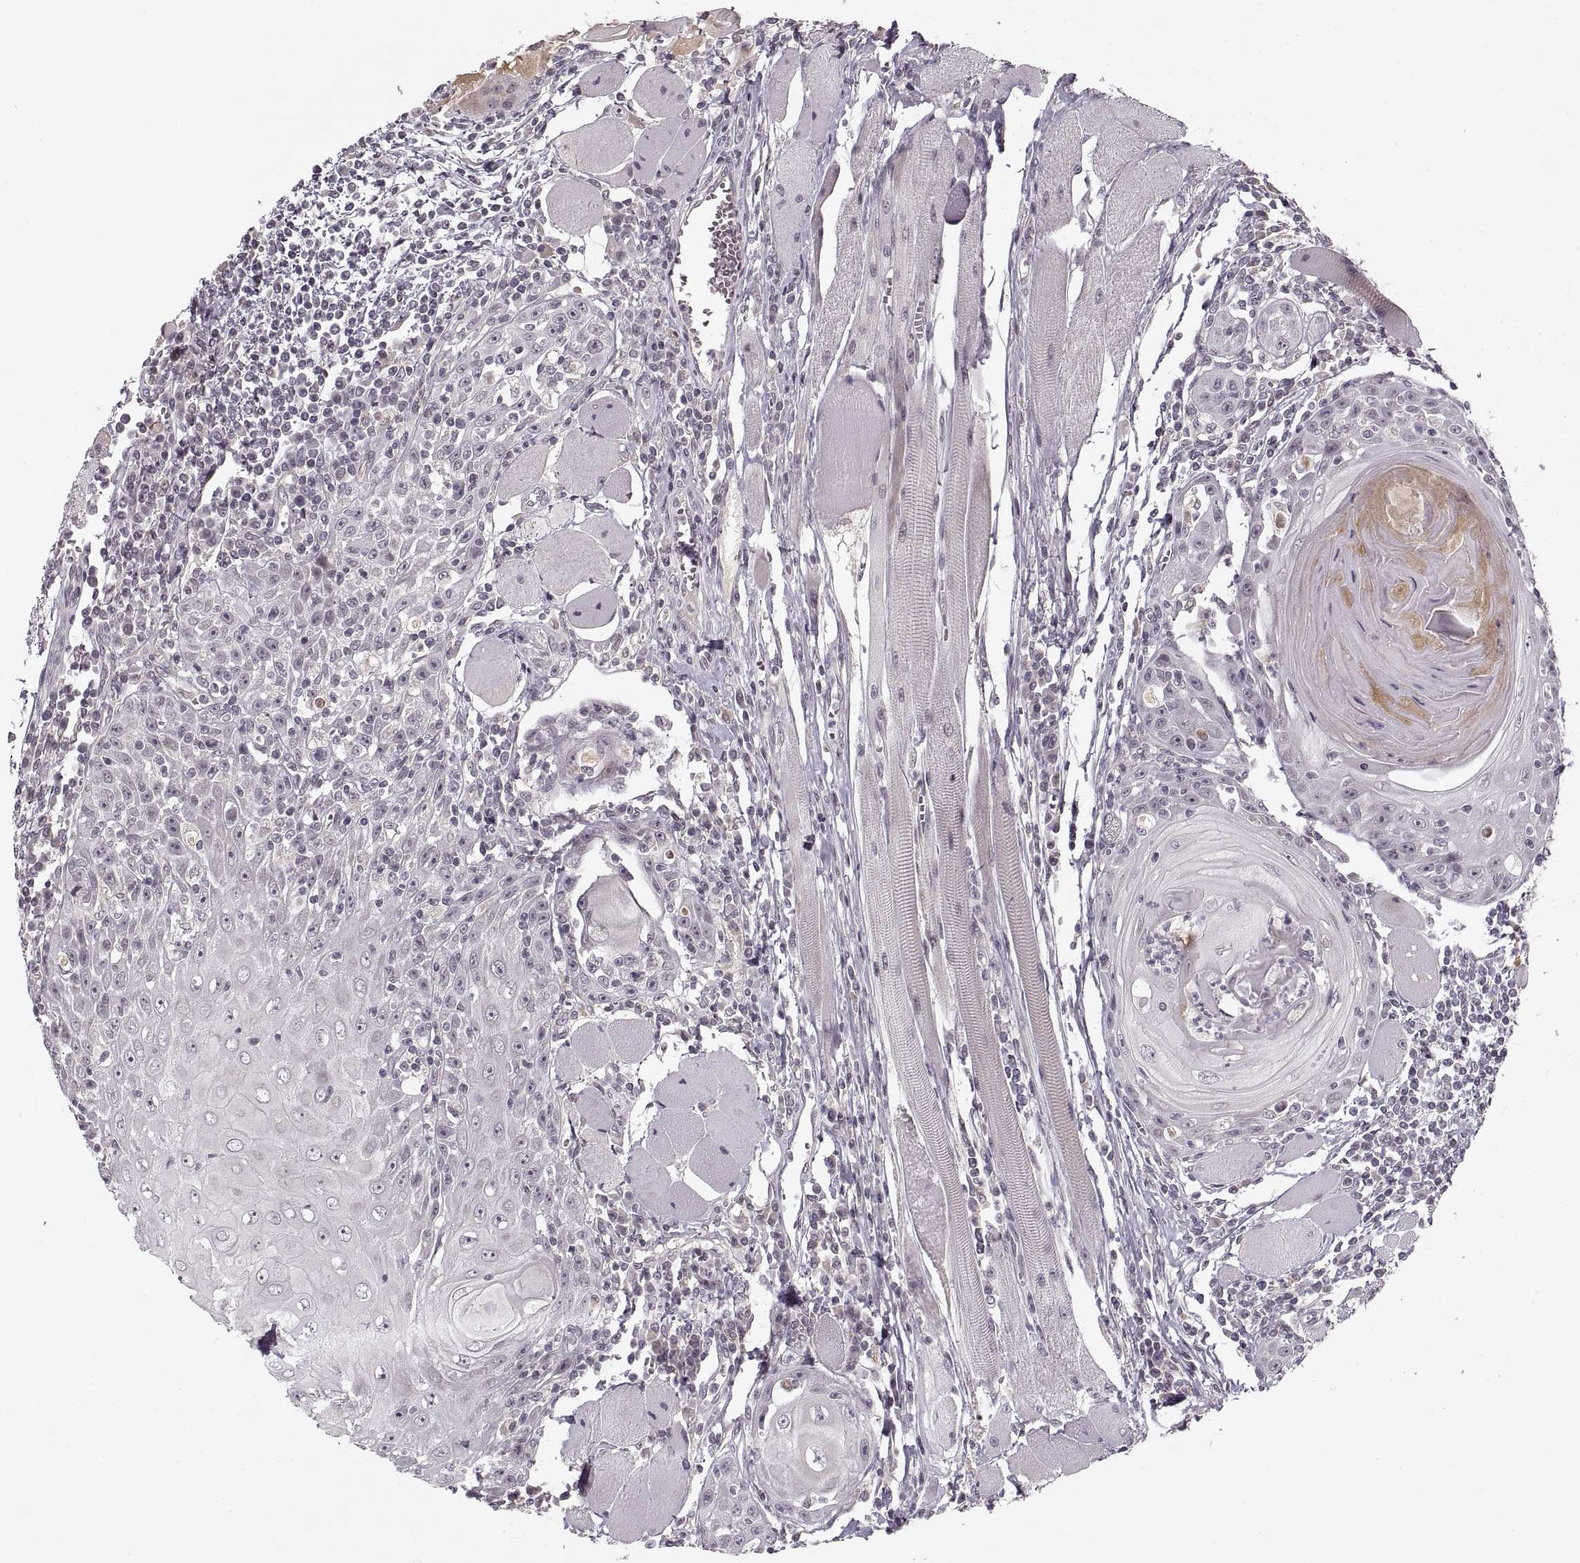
{"staining": {"intensity": "negative", "quantity": "none", "location": "none"}, "tissue": "head and neck cancer", "cell_type": "Tumor cells", "image_type": "cancer", "snomed": [{"axis": "morphology", "description": "Normal tissue, NOS"}, {"axis": "morphology", "description": "Squamous cell carcinoma, NOS"}, {"axis": "topography", "description": "Oral tissue"}, {"axis": "topography", "description": "Head-Neck"}], "caption": "DAB (3,3'-diaminobenzidine) immunohistochemical staining of human head and neck cancer (squamous cell carcinoma) displays no significant positivity in tumor cells.", "gene": "ASIC3", "patient": {"sex": "male", "age": 52}}